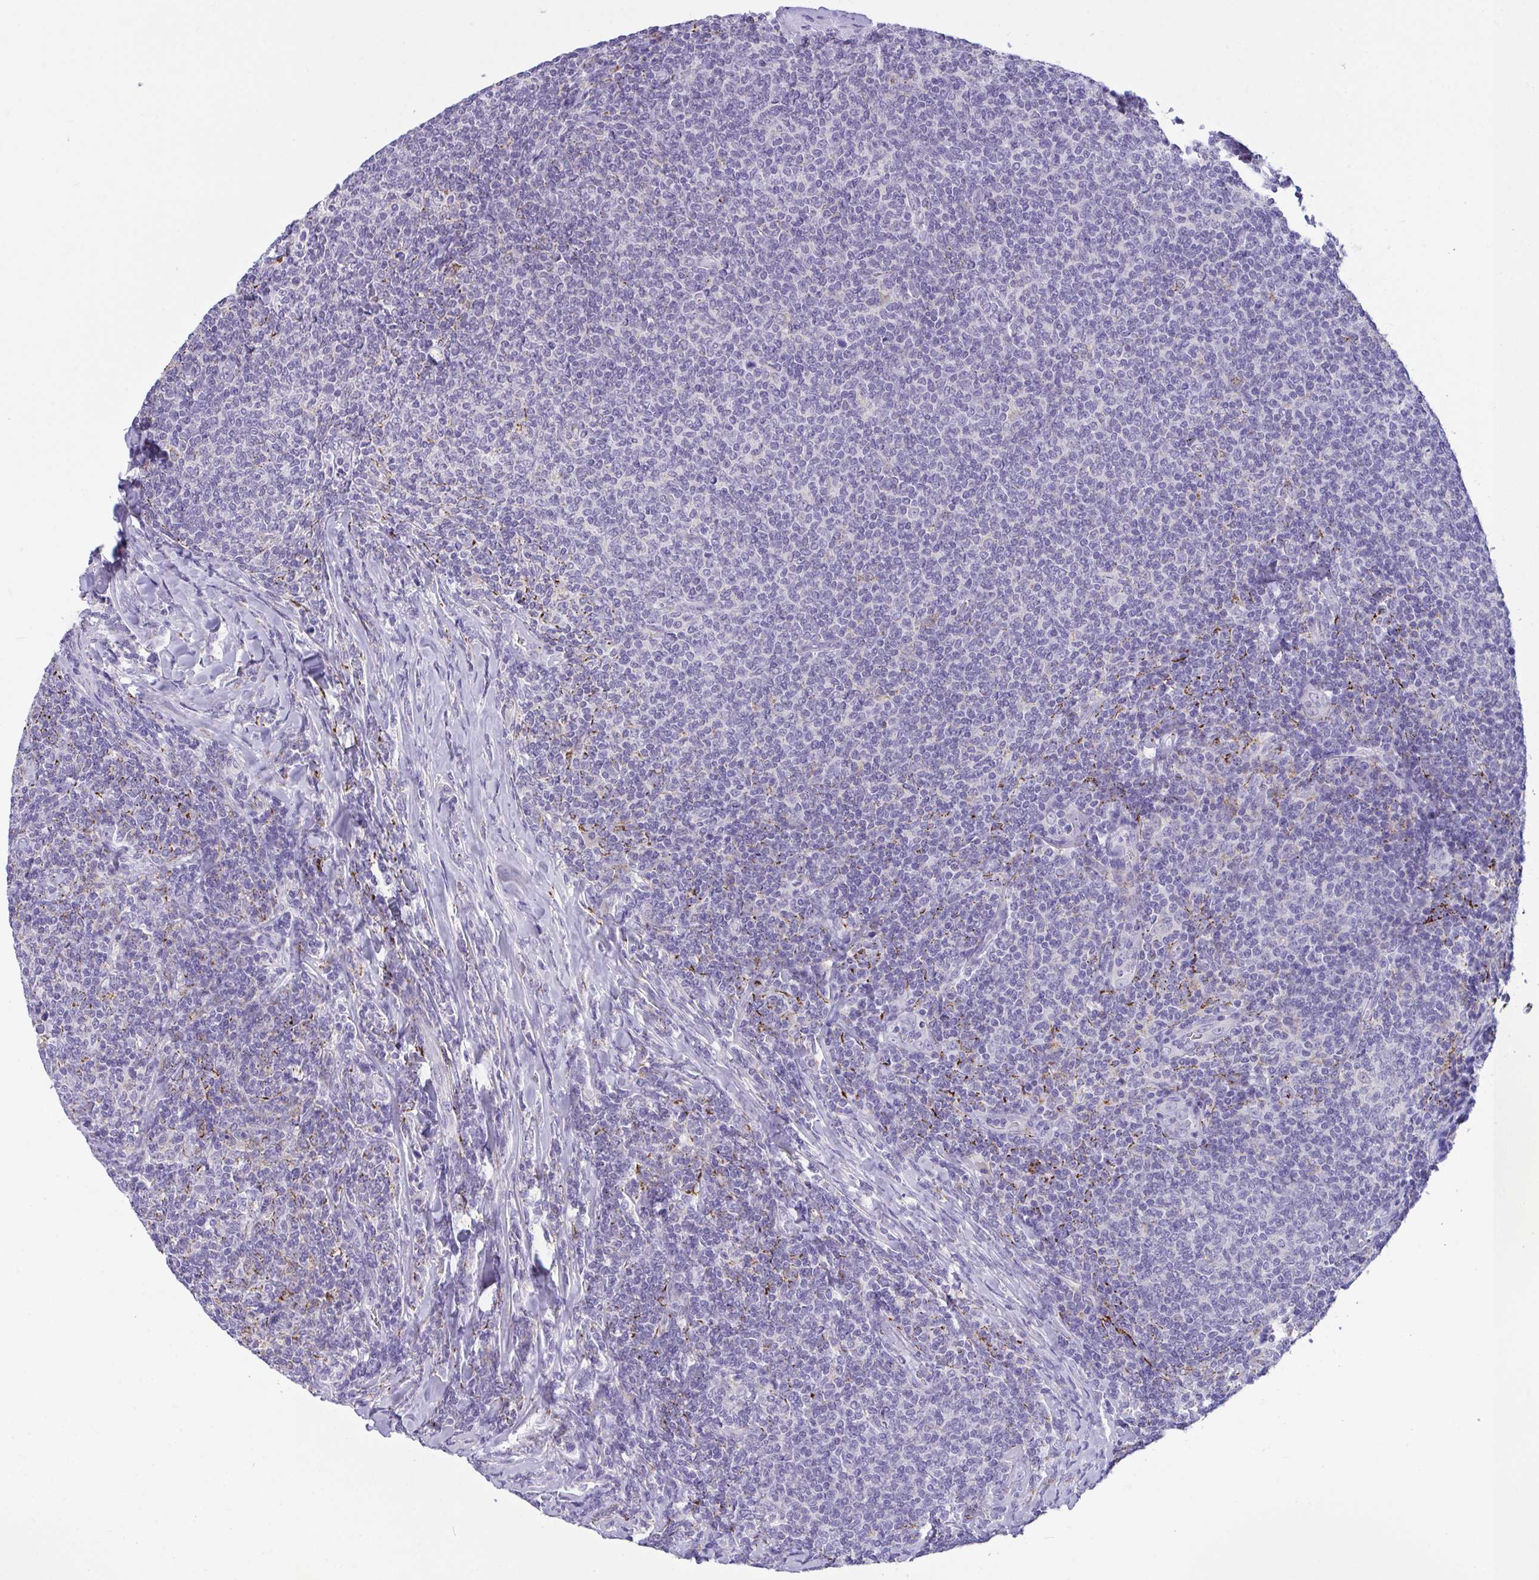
{"staining": {"intensity": "negative", "quantity": "none", "location": "none"}, "tissue": "lymphoma", "cell_type": "Tumor cells", "image_type": "cancer", "snomed": [{"axis": "morphology", "description": "Malignant lymphoma, non-Hodgkin's type, Low grade"}, {"axis": "topography", "description": "Lymph node"}], "caption": "An image of human low-grade malignant lymphoma, non-Hodgkin's type is negative for staining in tumor cells.", "gene": "SEMA6B", "patient": {"sex": "male", "age": 52}}